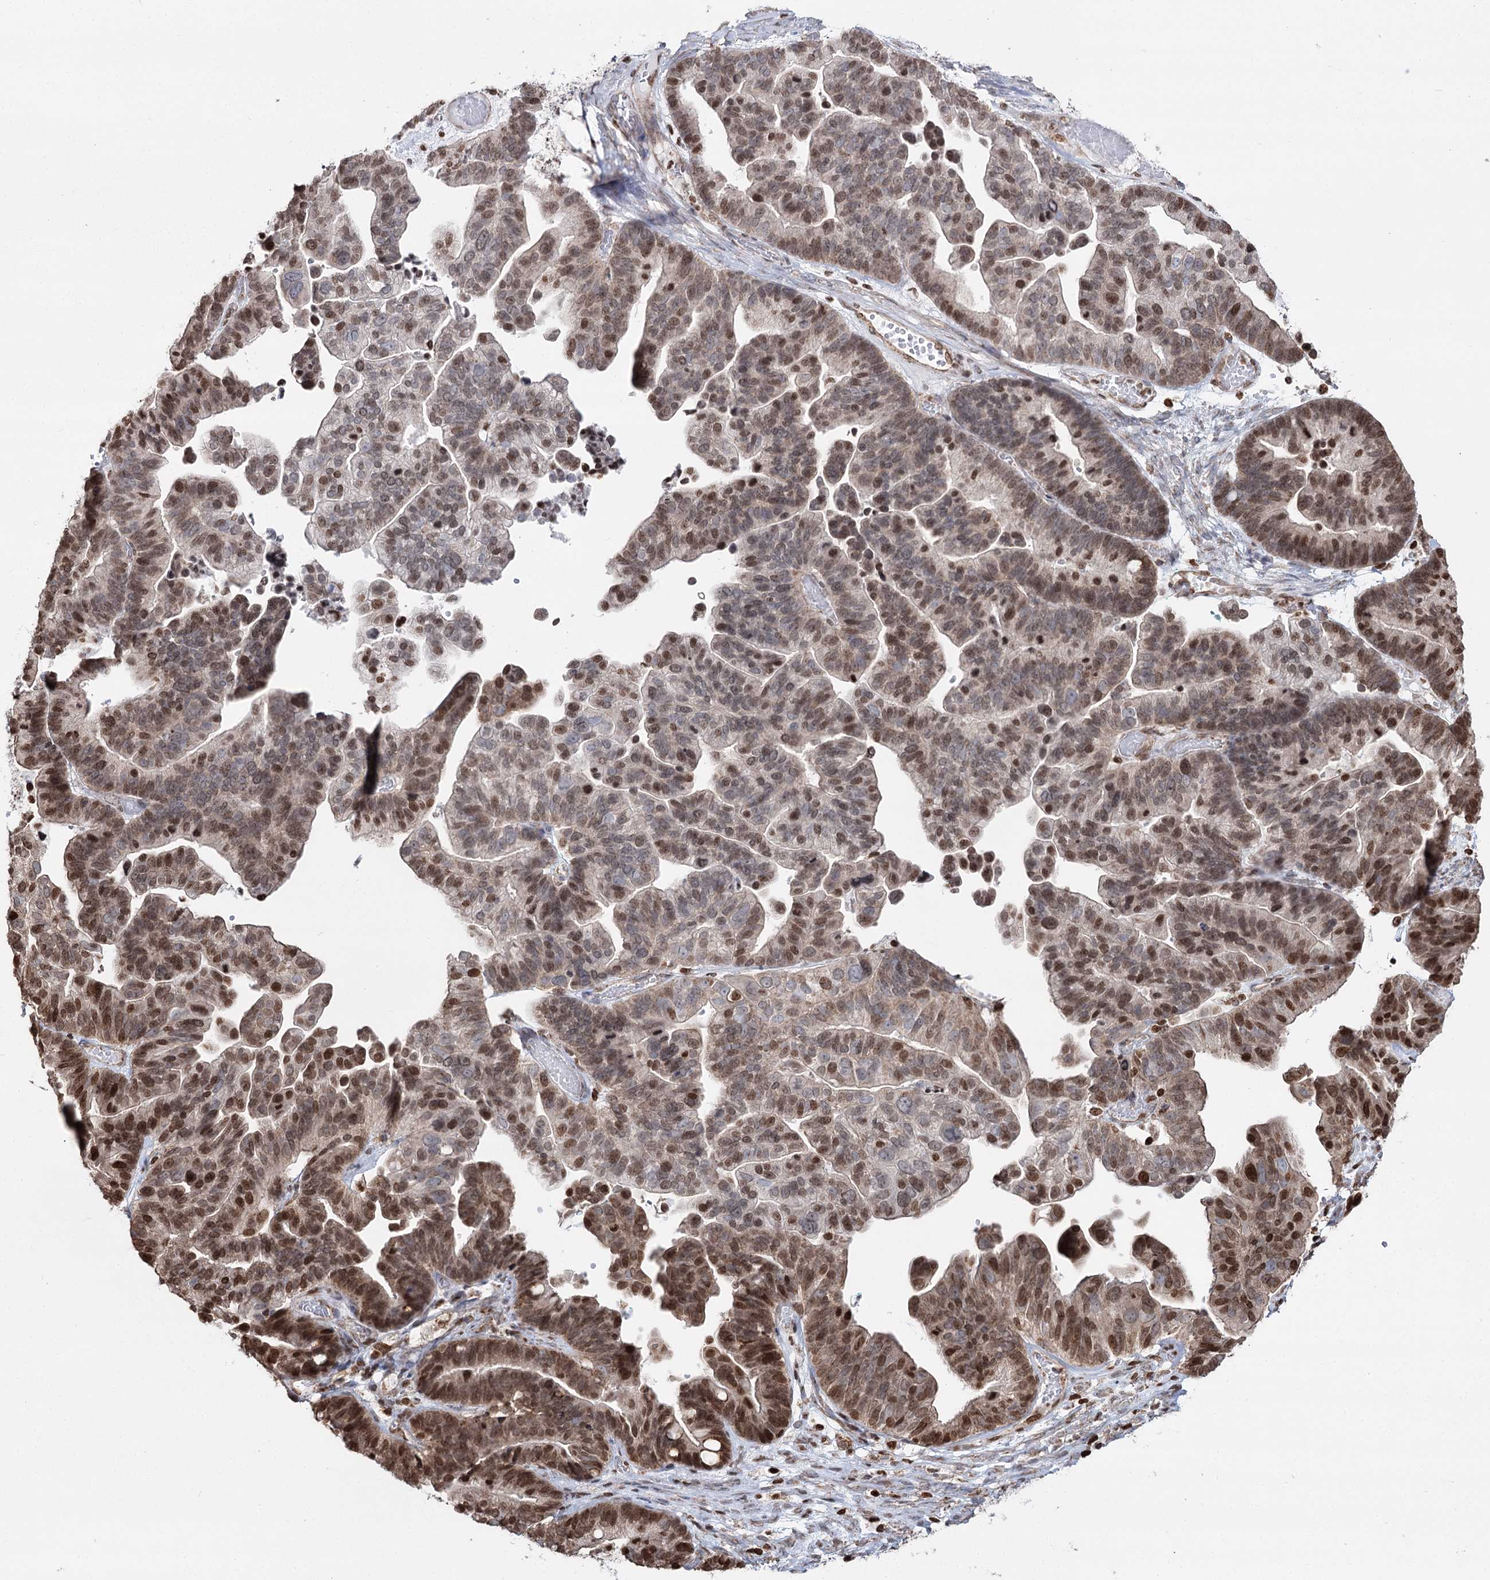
{"staining": {"intensity": "moderate", "quantity": ">75%", "location": "cytoplasmic/membranous,nuclear"}, "tissue": "ovarian cancer", "cell_type": "Tumor cells", "image_type": "cancer", "snomed": [{"axis": "morphology", "description": "Cystadenocarcinoma, serous, NOS"}, {"axis": "topography", "description": "Ovary"}], "caption": "A histopathology image of ovarian cancer (serous cystadenocarcinoma) stained for a protein displays moderate cytoplasmic/membranous and nuclear brown staining in tumor cells.", "gene": "PDHX", "patient": {"sex": "female", "age": 56}}